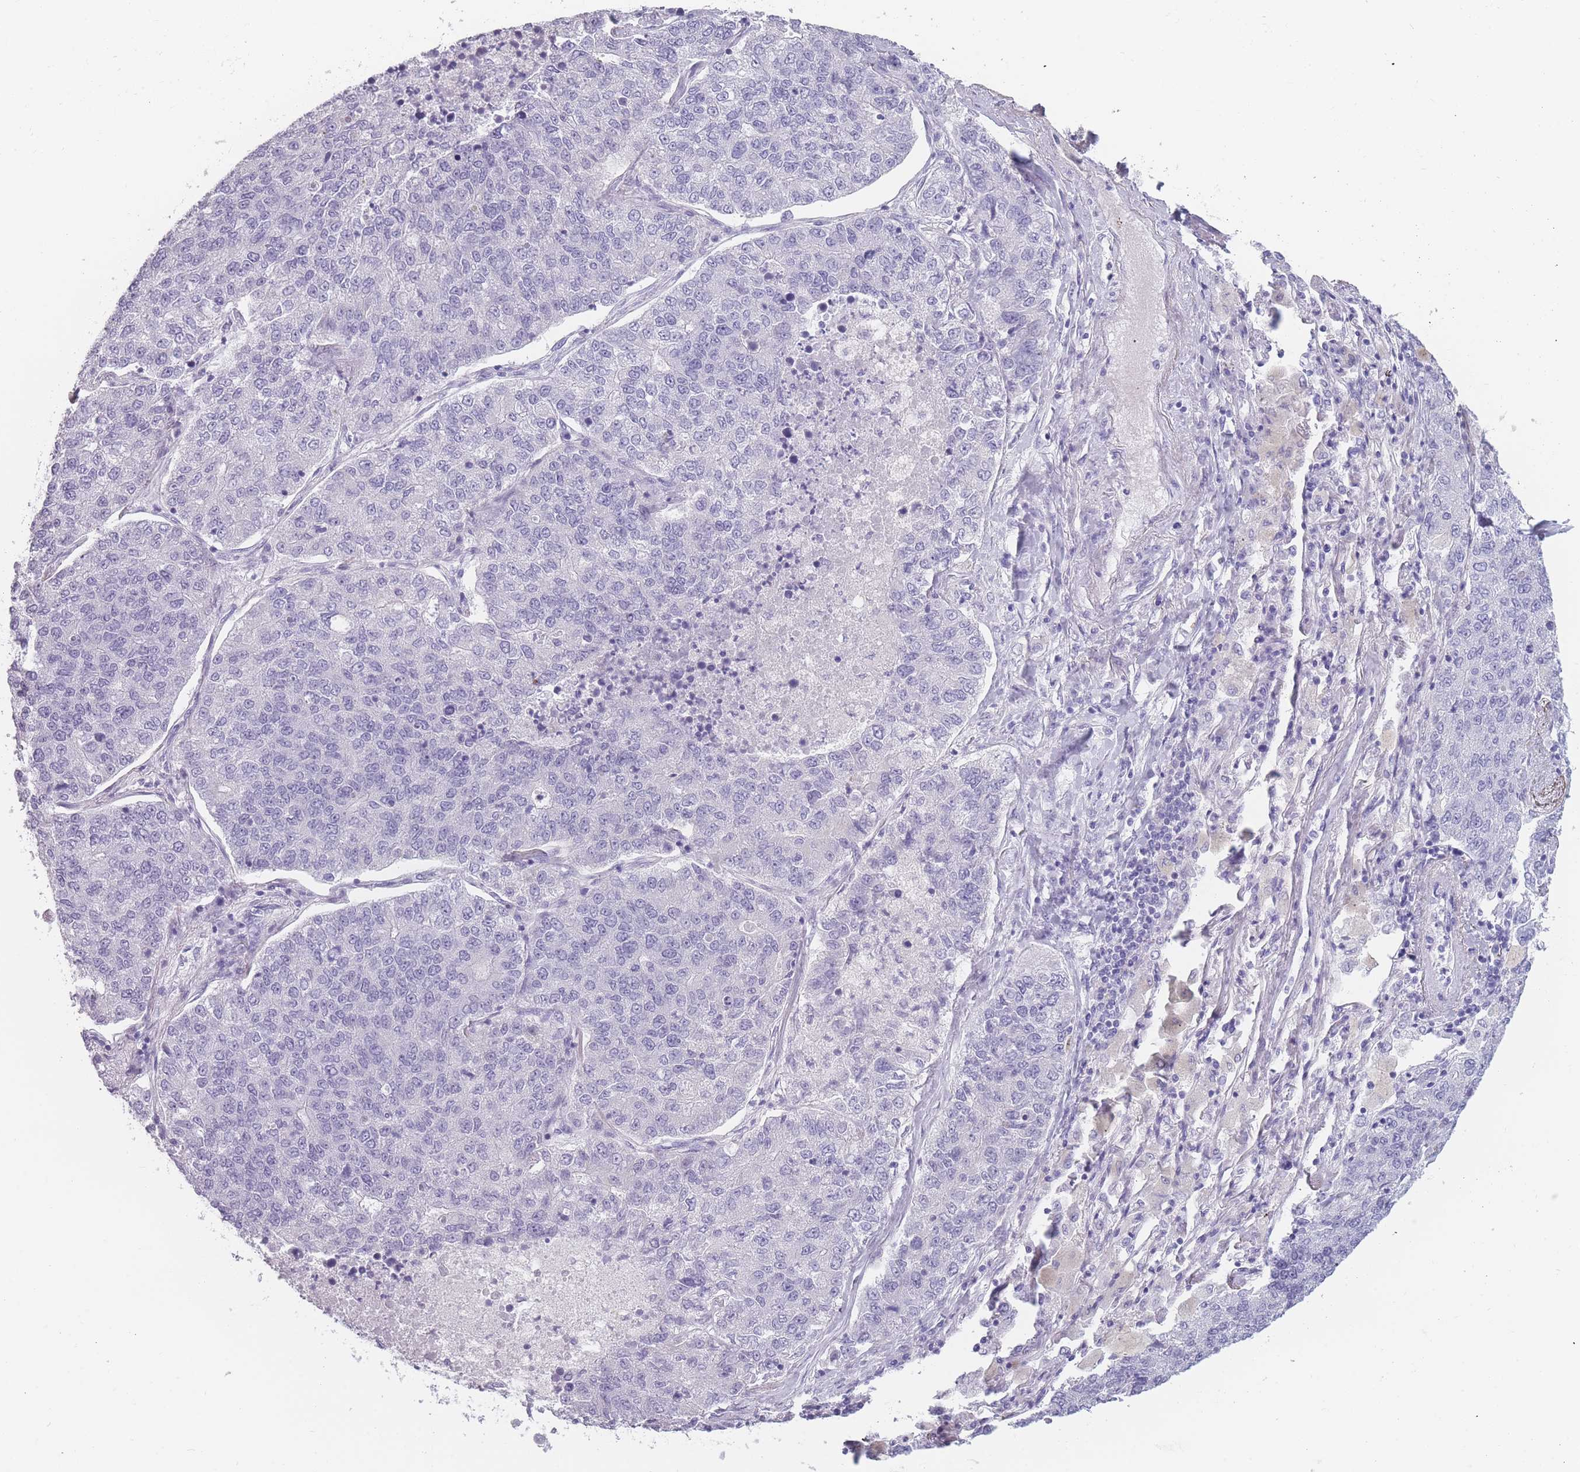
{"staining": {"intensity": "negative", "quantity": "none", "location": "none"}, "tissue": "lung cancer", "cell_type": "Tumor cells", "image_type": "cancer", "snomed": [{"axis": "morphology", "description": "Adenocarcinoma, NOS"}, {"axis": "topography", "description": "Lung"}], "caption": "There is no significant staining in tumor cells of lung adenocarcinoma.", "gene": "PPFIA3", "patient": {"sex": "male", "age": 49}}